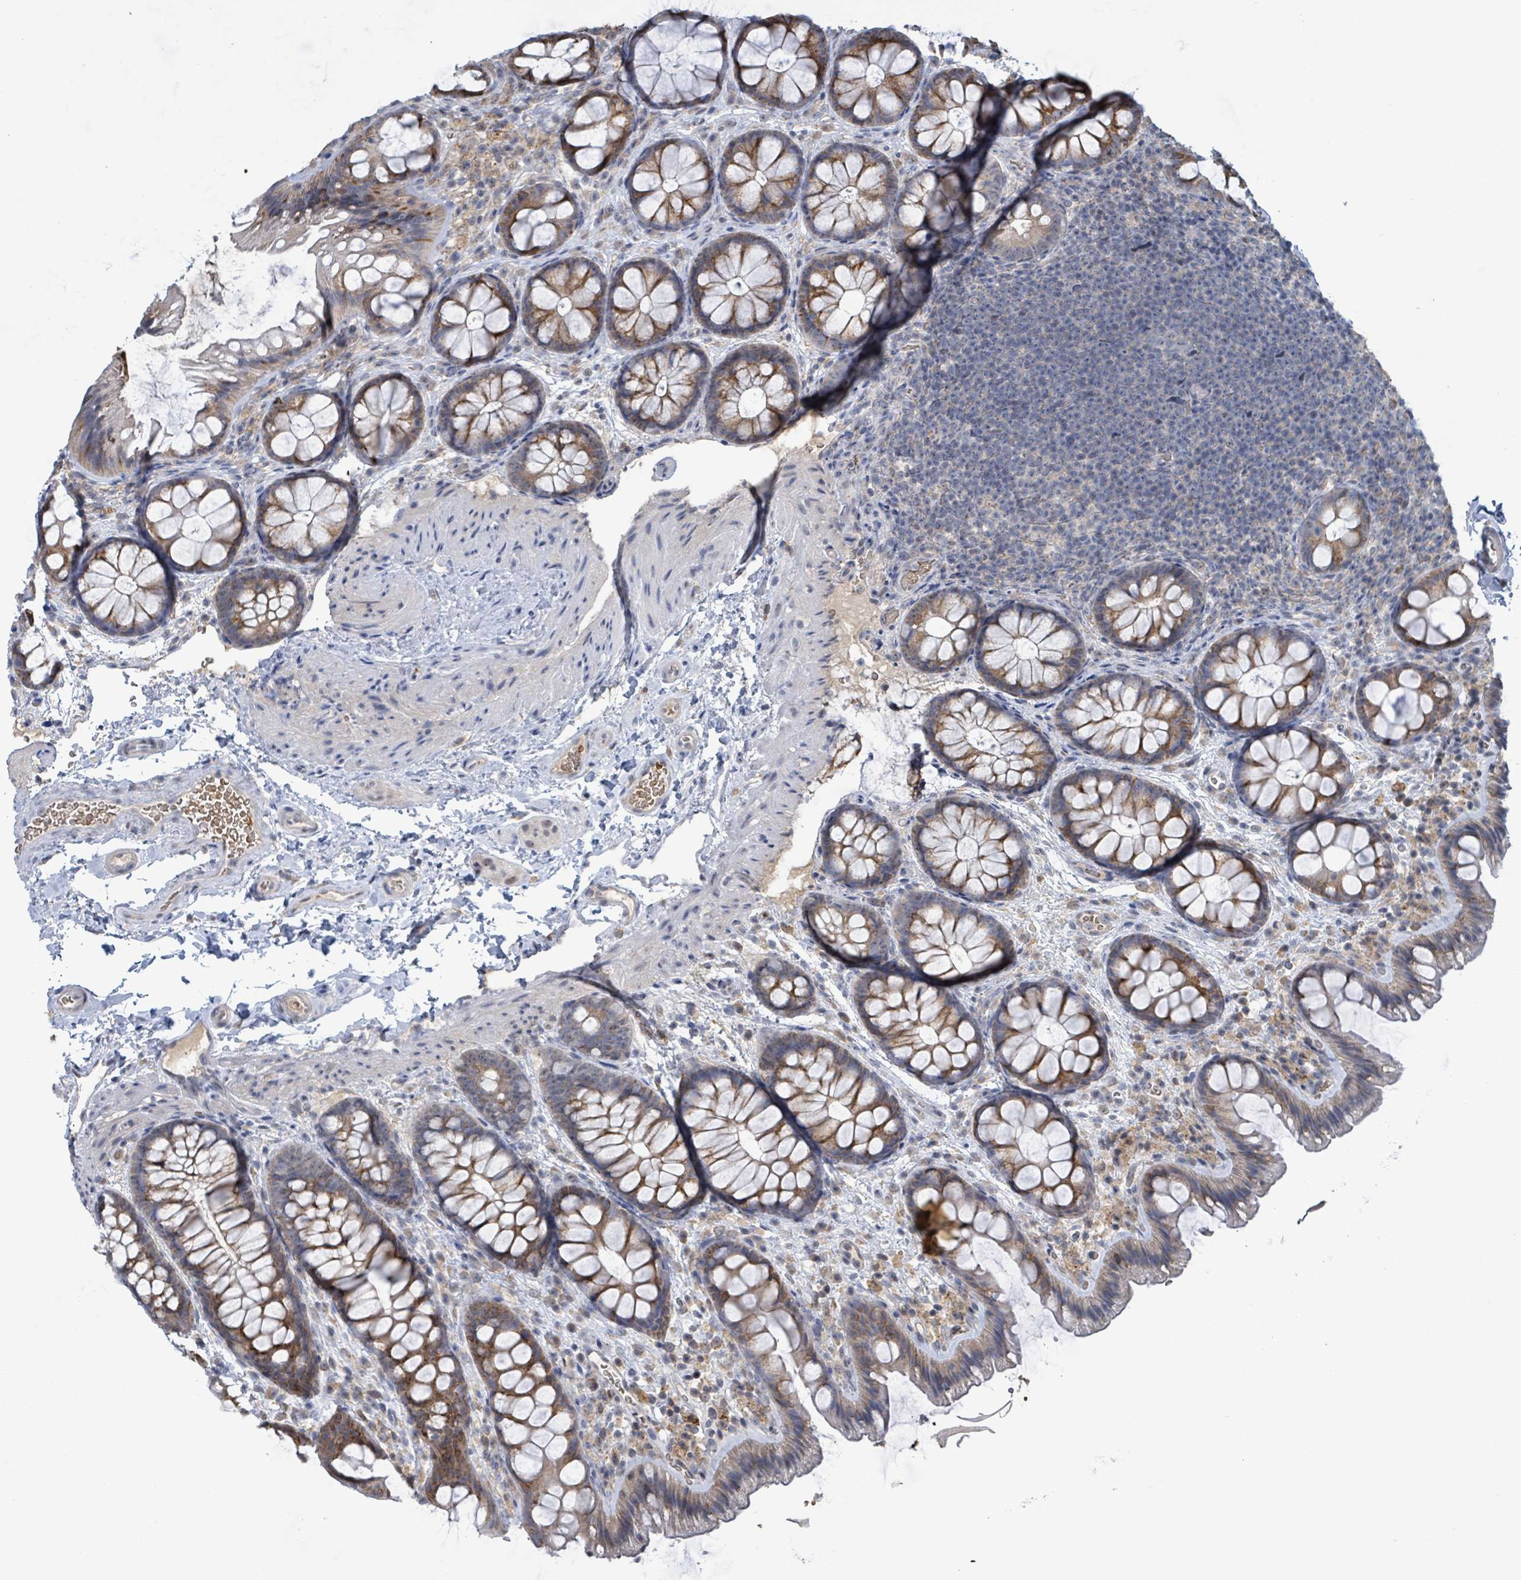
{"staining": {"intensity": "weak", "quantity": "25%-75%", "location": "cytoplasmic/membranous"}, "tissue": "colon", "cell_type": "Endothelial cells", "image_type": "normal", "snomed": [{"axis": "morphology", "description": "Normal tissue, NOS"}, {"axis": "topography", "description": "Colon"}], "caption": "Protein expression analysis of unremarkable colon demonstrates weak cytoplasmic/membranous staining in approximately 25%-75% of endothelial cells.", "gene": "SEBOX", "patient": {"sex": "male", "age": 46}}